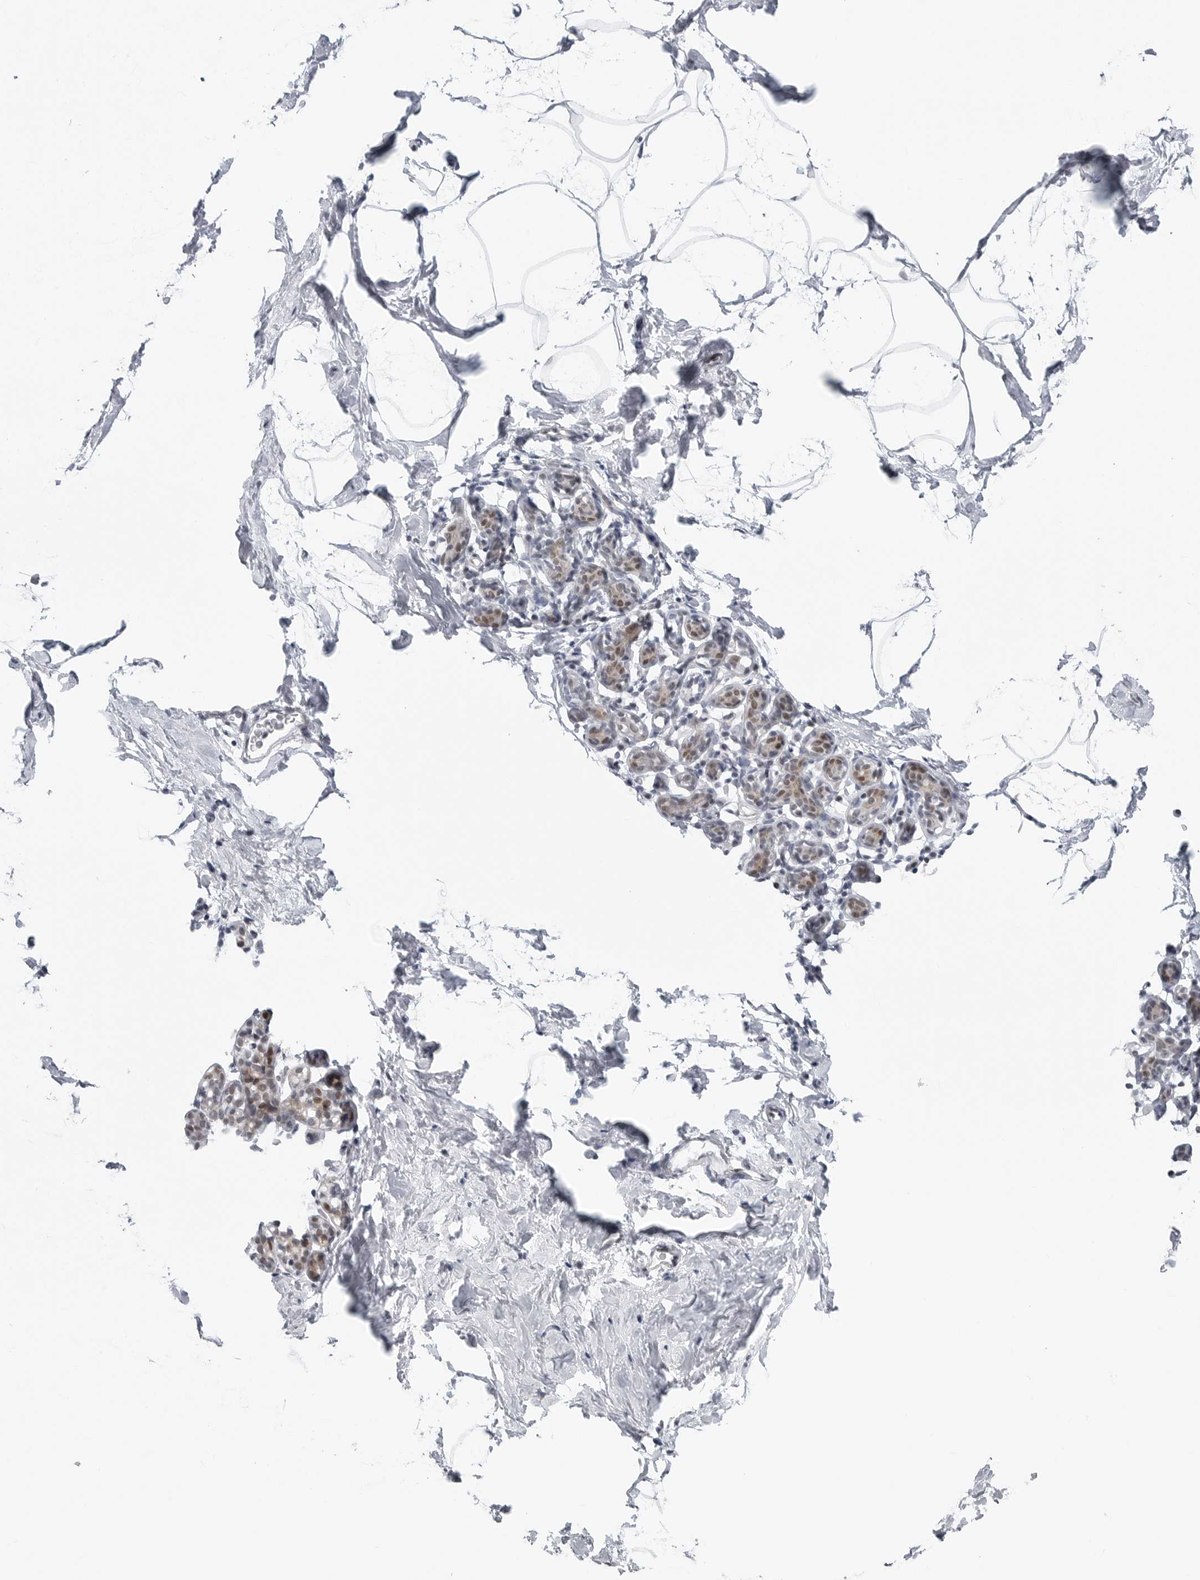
{"staining": {"intensity": "negative", "quantity": "none", "location": "none"}, "tissue": "breast", "cell_type": "Adipocytes", "image_type": "normal", "snomed": [{"axis": "morphology", "description": "Normal tissue, NOS"}, {"axis": "topography", "description": "Breast"}], "caption": "Histopathology image shows no significant protein staining in adipocytes of normal breast.", "gene": "FAM135B", "patient": {"sex": "female", "age": 62}}